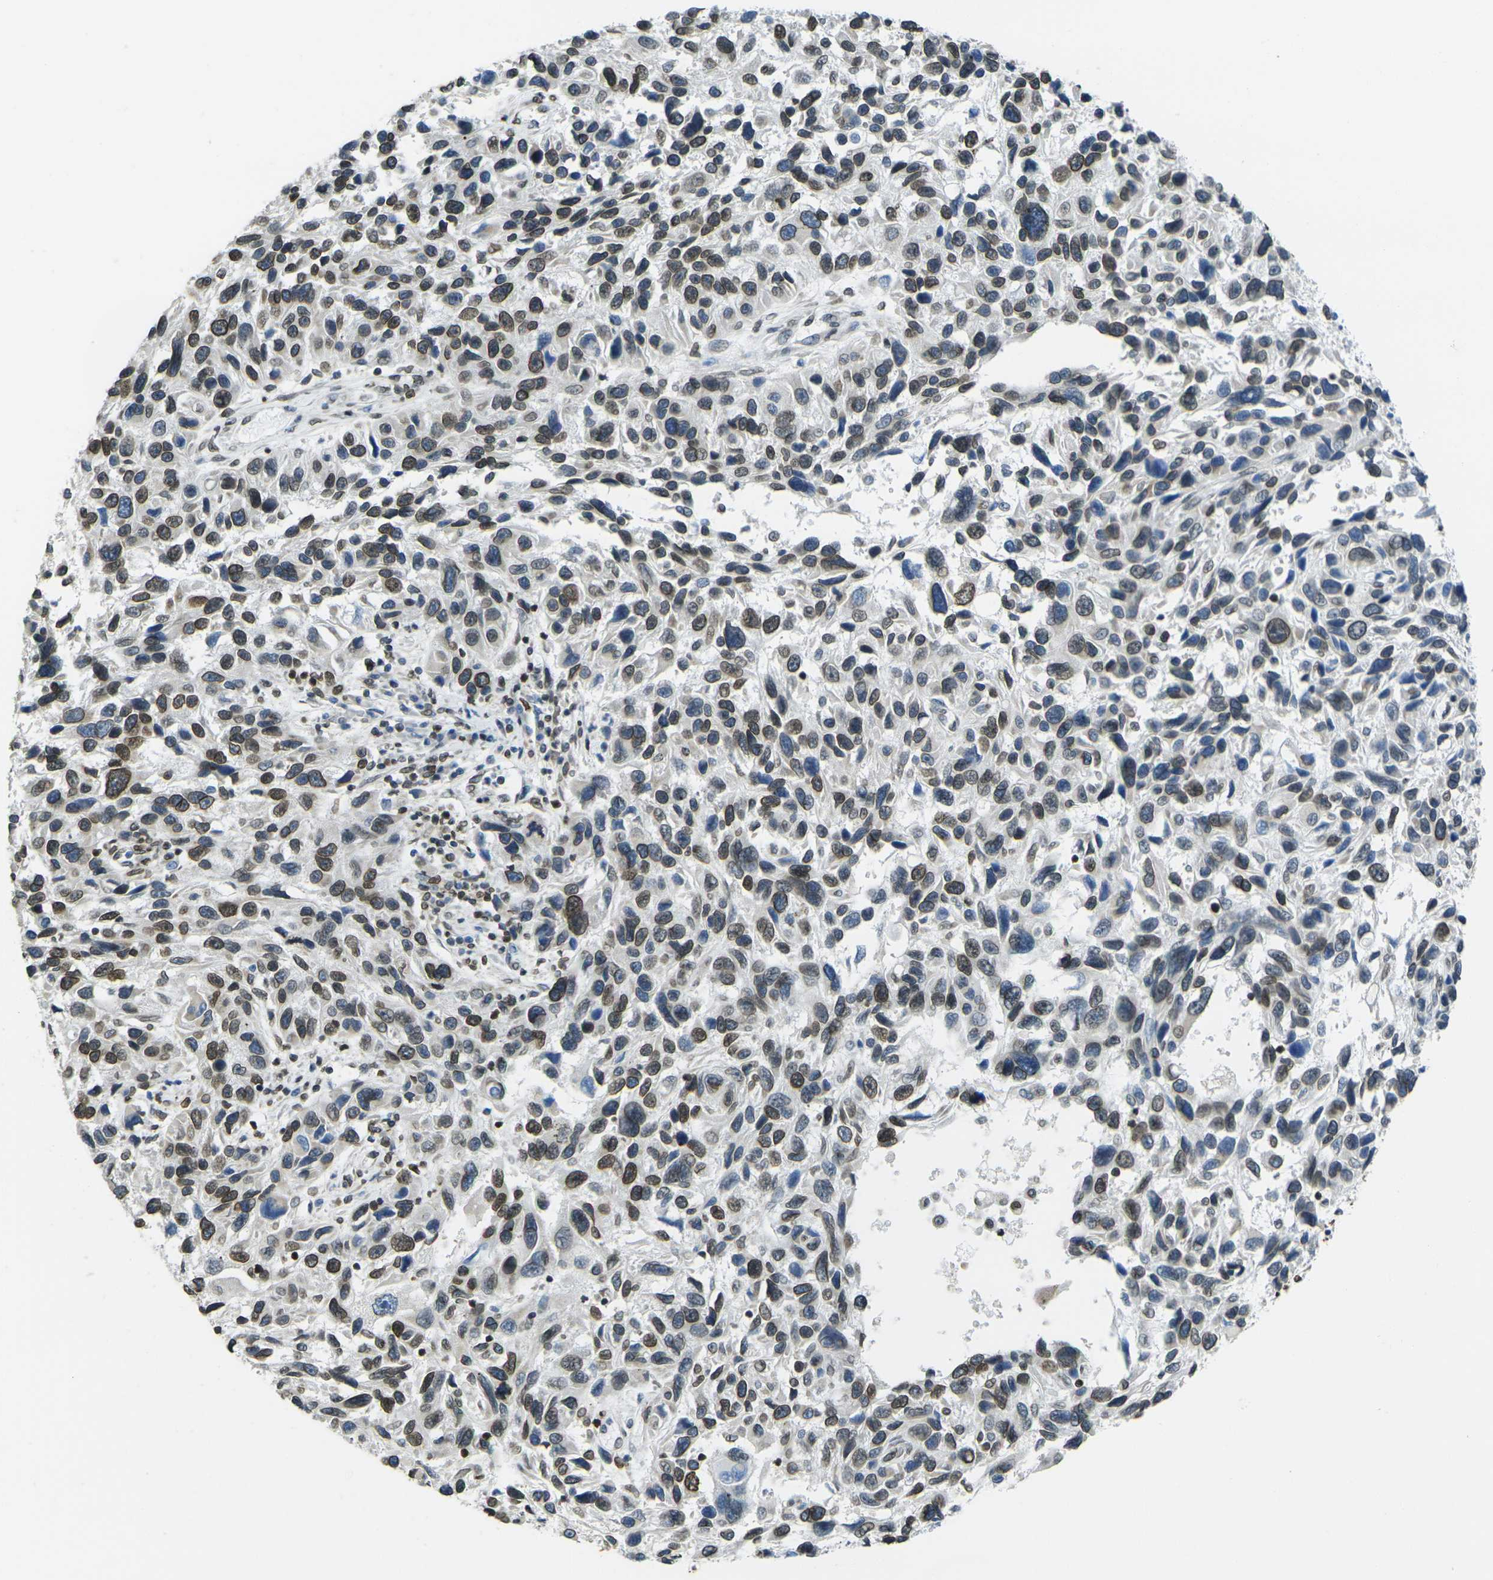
{"staining": {"intensity": "moderate", "quantity": ">75%", "location": "cytoplasmic/membranous,nuclear"}, "tissue": "melanoma", "cell_type": "Tumor cells", "image_type": "cancer", "snomed": [{"axis": "morphology", "description": "Malignant melanoma, NOS"}, {"axis": "topography", "description": "Skin"}], "caption": "Melanoma stained for a protein demonstrates moderate cytoplasmic/membranous and nuclear positivity in tumor cells.", "gene": "BRDT", "patient": {"sex": "male", "age": 53}}